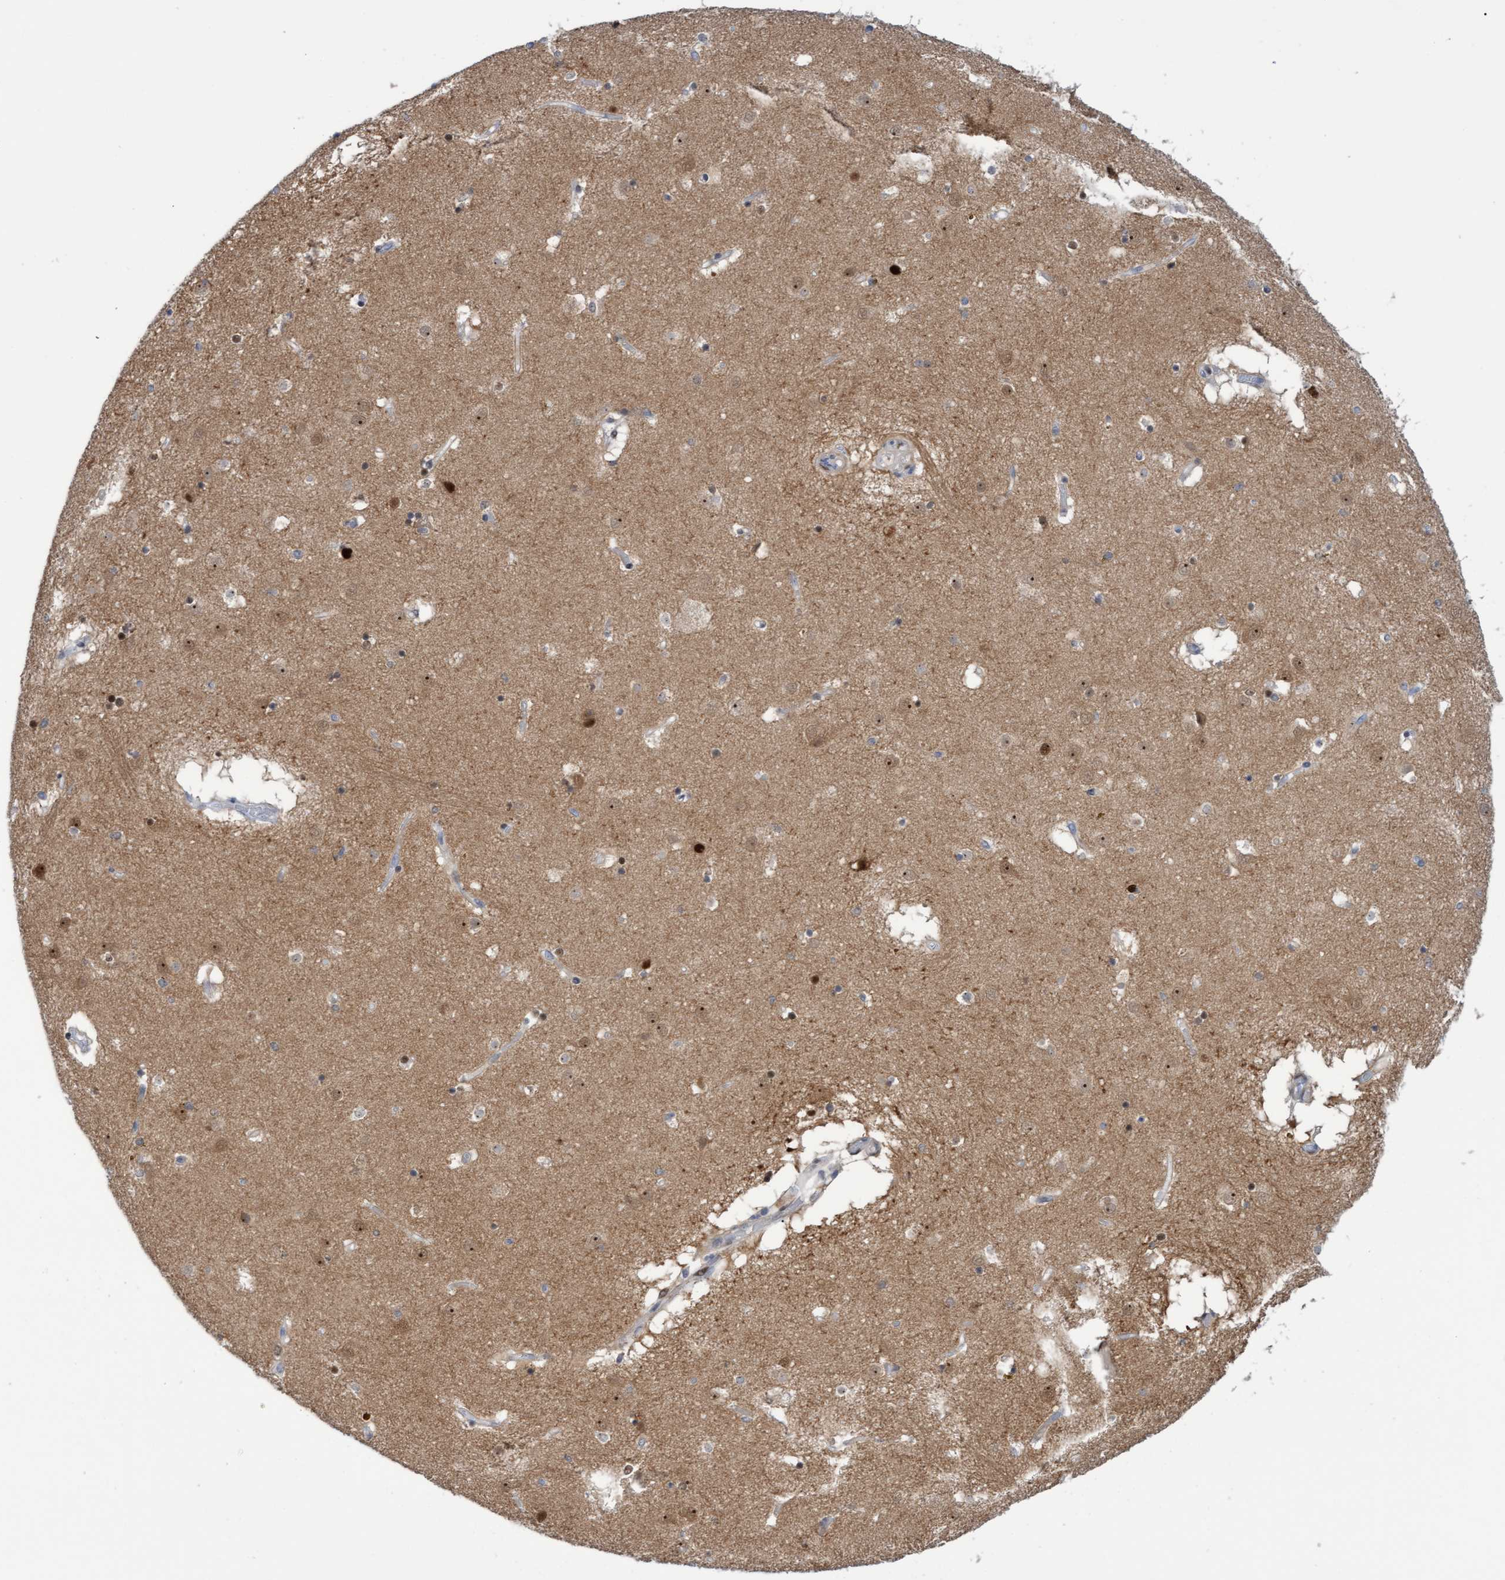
{"staining": {"intensity": "weak", "quantity": "<25%", "location": "nuclear"}, "tissue": "caudate", "cell_type": "Glial cells", "image_type": "normal", "snomed": [{"axis": "morphology", "description": "Normal tissue, NOS"}, {"axis": "topography", "description": "Lateral ventricle wall"}], "caption": "The micrograph reveals no significant expression in glial cells of caudate.", "gene": "PINX1", "patient": {"sex": "male", "age": 70}}